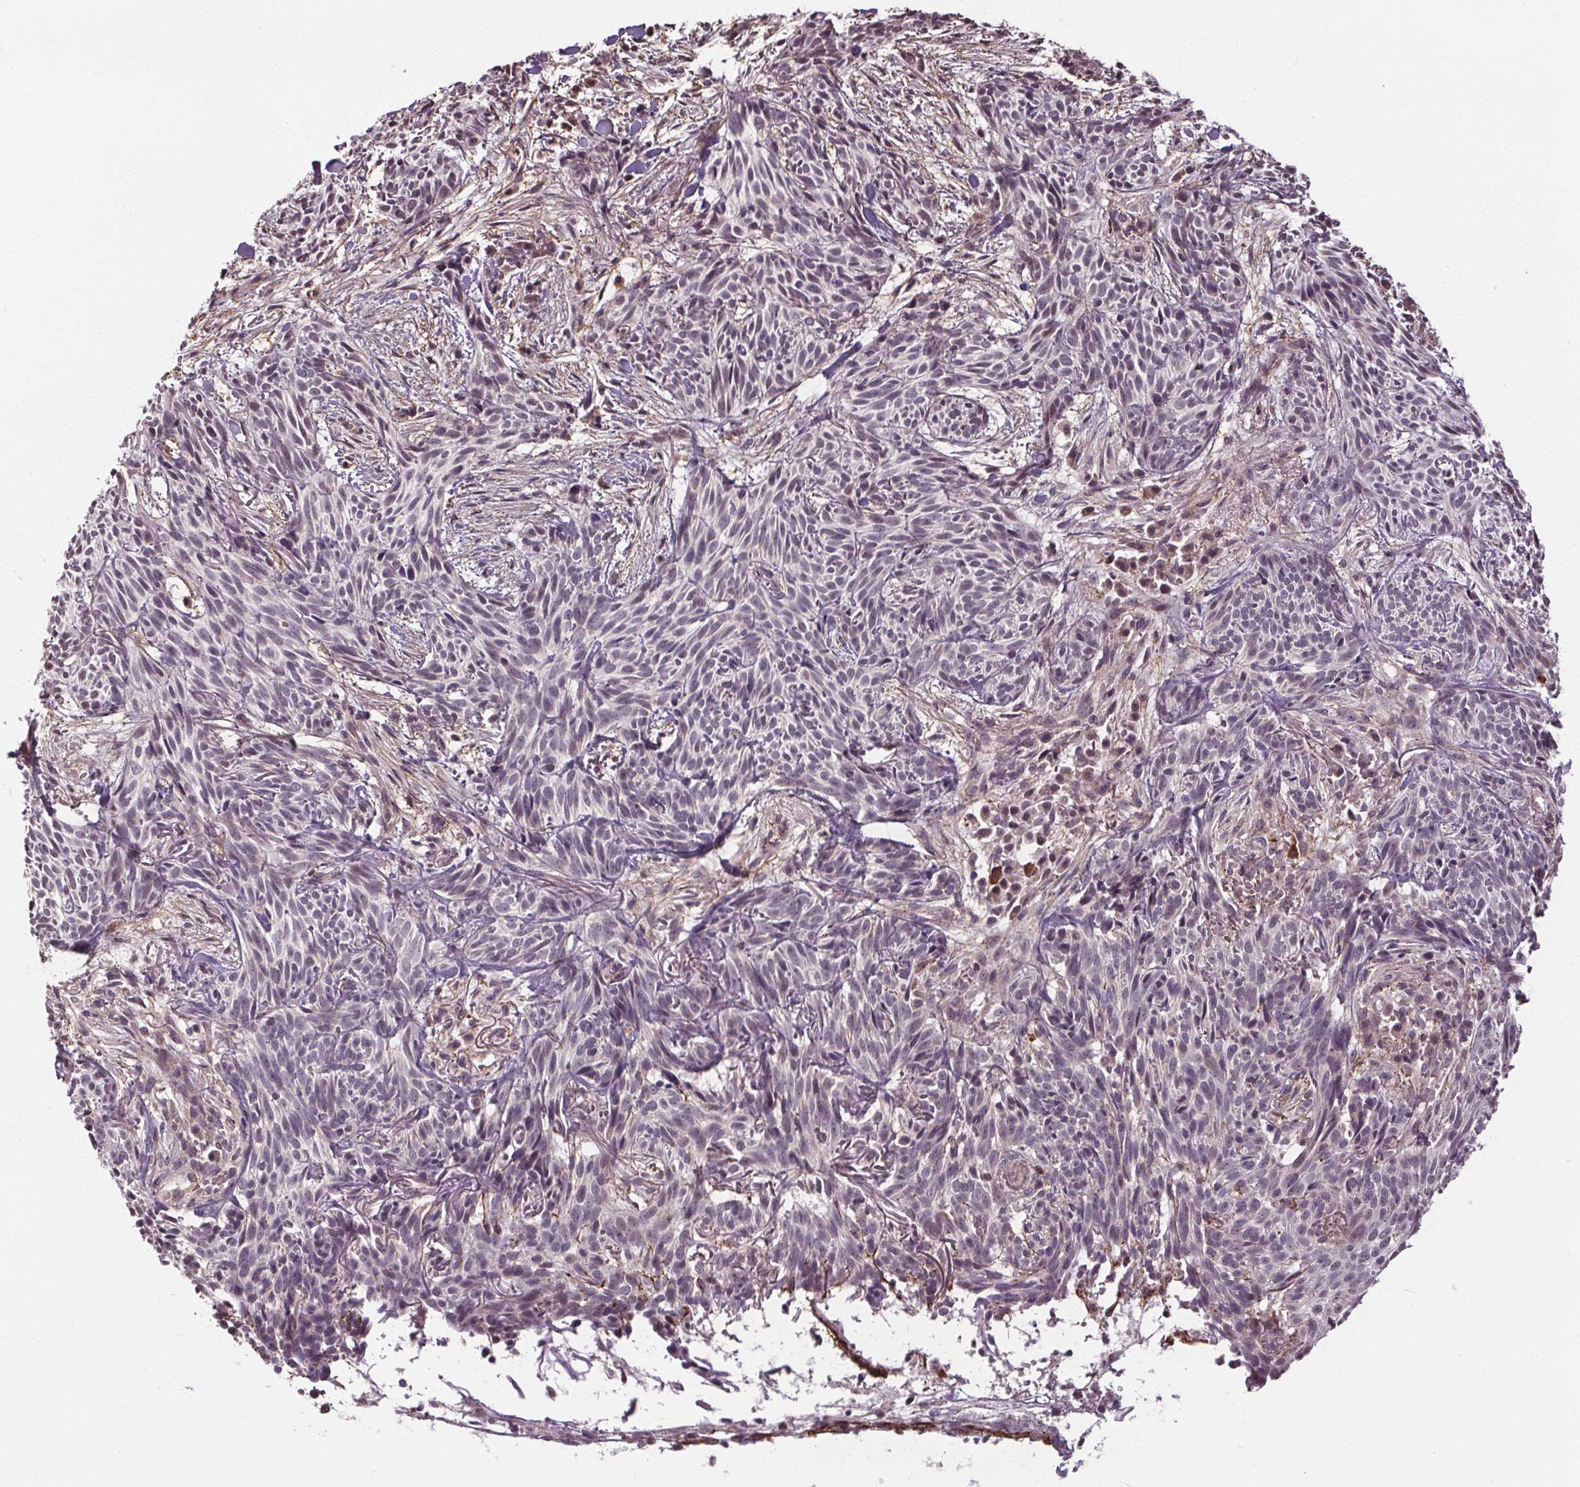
{"staining": {"intensity": "negative", "quantity": "none", "location": "none"}, "tissue": "skin cancer", "cell_type": "Tumor cells", "image_type": "cancer", "snomed": [{"axis": "morphology", "description": "Basal cell carcinoma"}, {"axis": "topography", "description": "Skin"}], "caption": "There is no significant positivity in tumor cells of skin basal cell carcinoma.", "gene": "KIAA0232", "patient": {"sex": "male", "age": 71}}